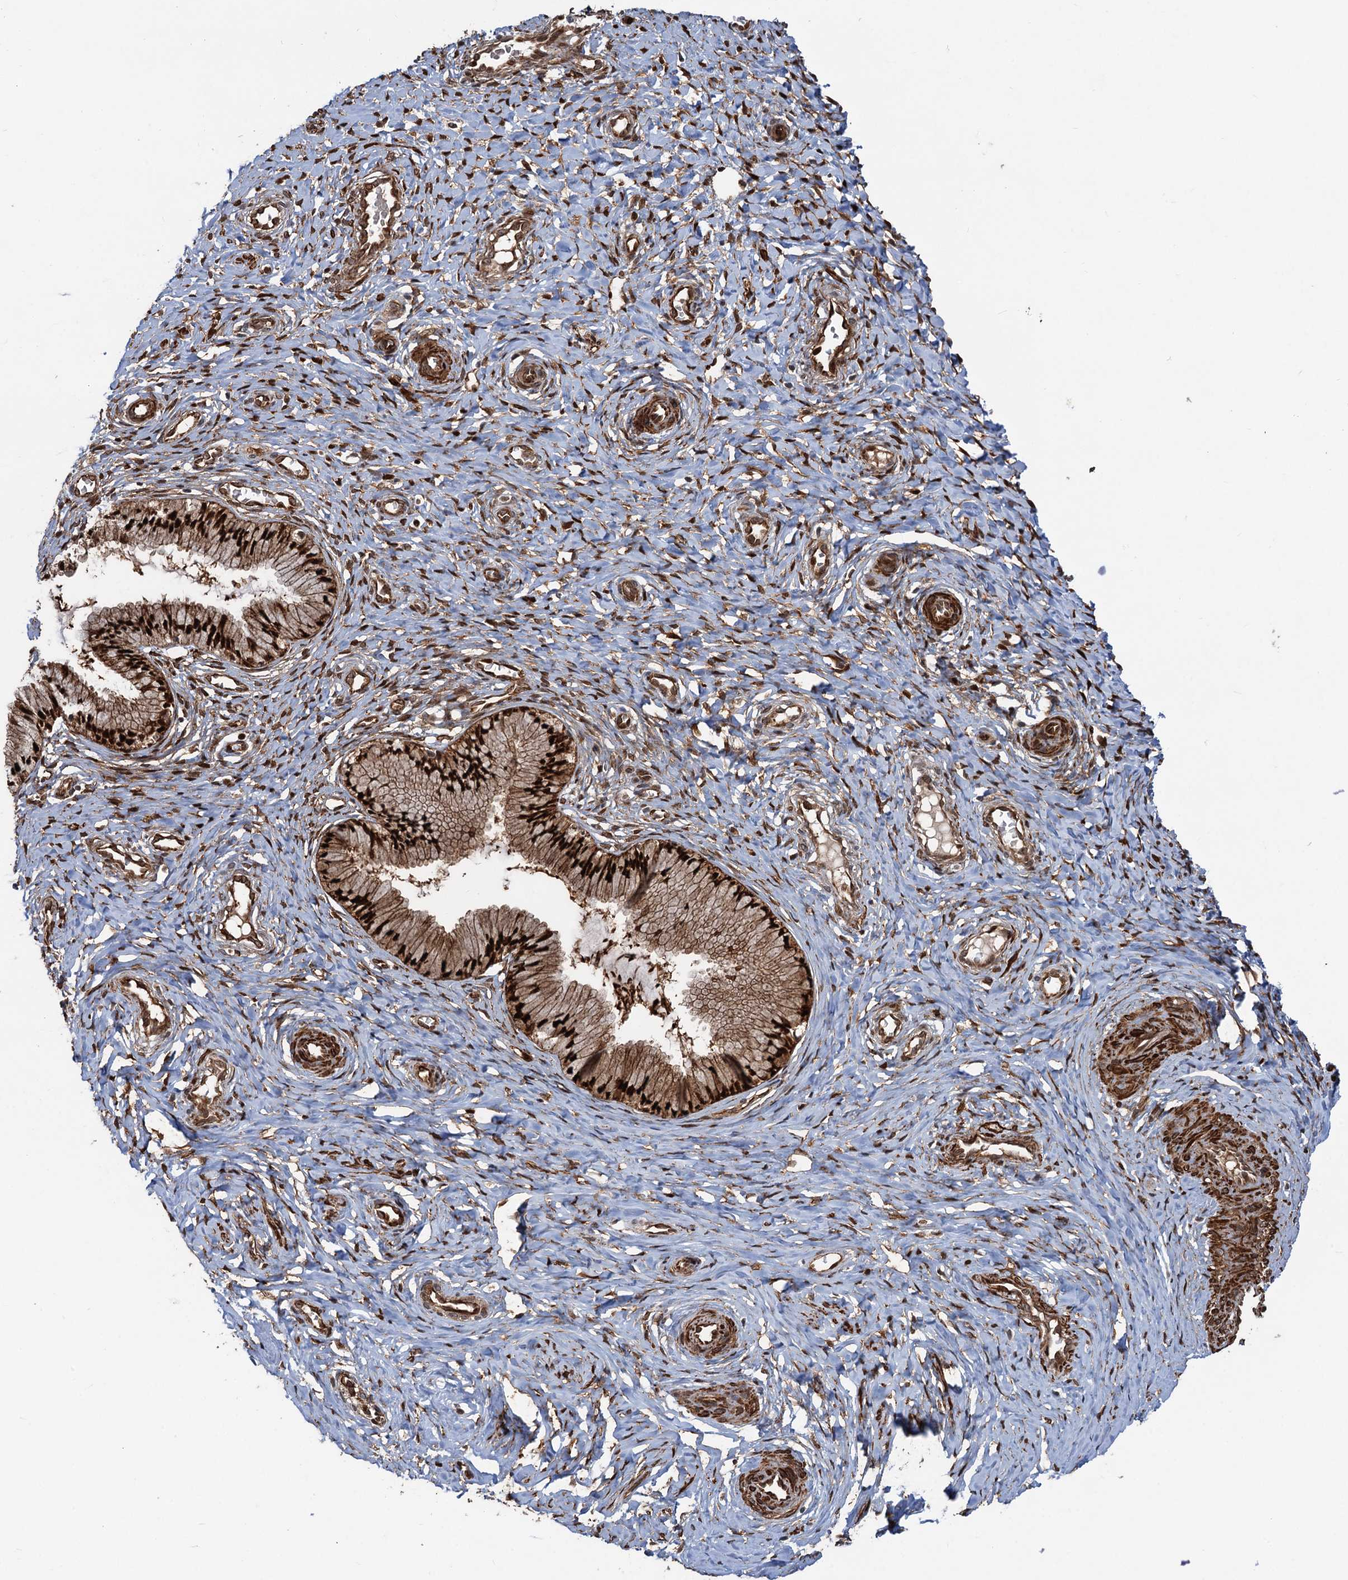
{"staining": {"intensity": "strong", "quantity": ">75%", "location": "cytoplasmic/membranous,nuclear"}, "tissue": "cervix", "cell_type": "Glandular cells", "image_type": "normal", "snomed": [{"axis": "morphology", "description": "Normal tissue, NOS"}, {"axis": "topography", "description": "Cervix"}], "caption": "Immunohistochemical staining of benign cervix demonstrates >75% levels of strong cytoplasmic/membranous,nuclear protein staining in approximately >75% of glandular cells. (DAB (3,3'-diaminobenzidine) IHC with brightfield microscopy, high magnification).", "gene": "SNRNP25", "patient": {"sex": "female", "age": 27}}